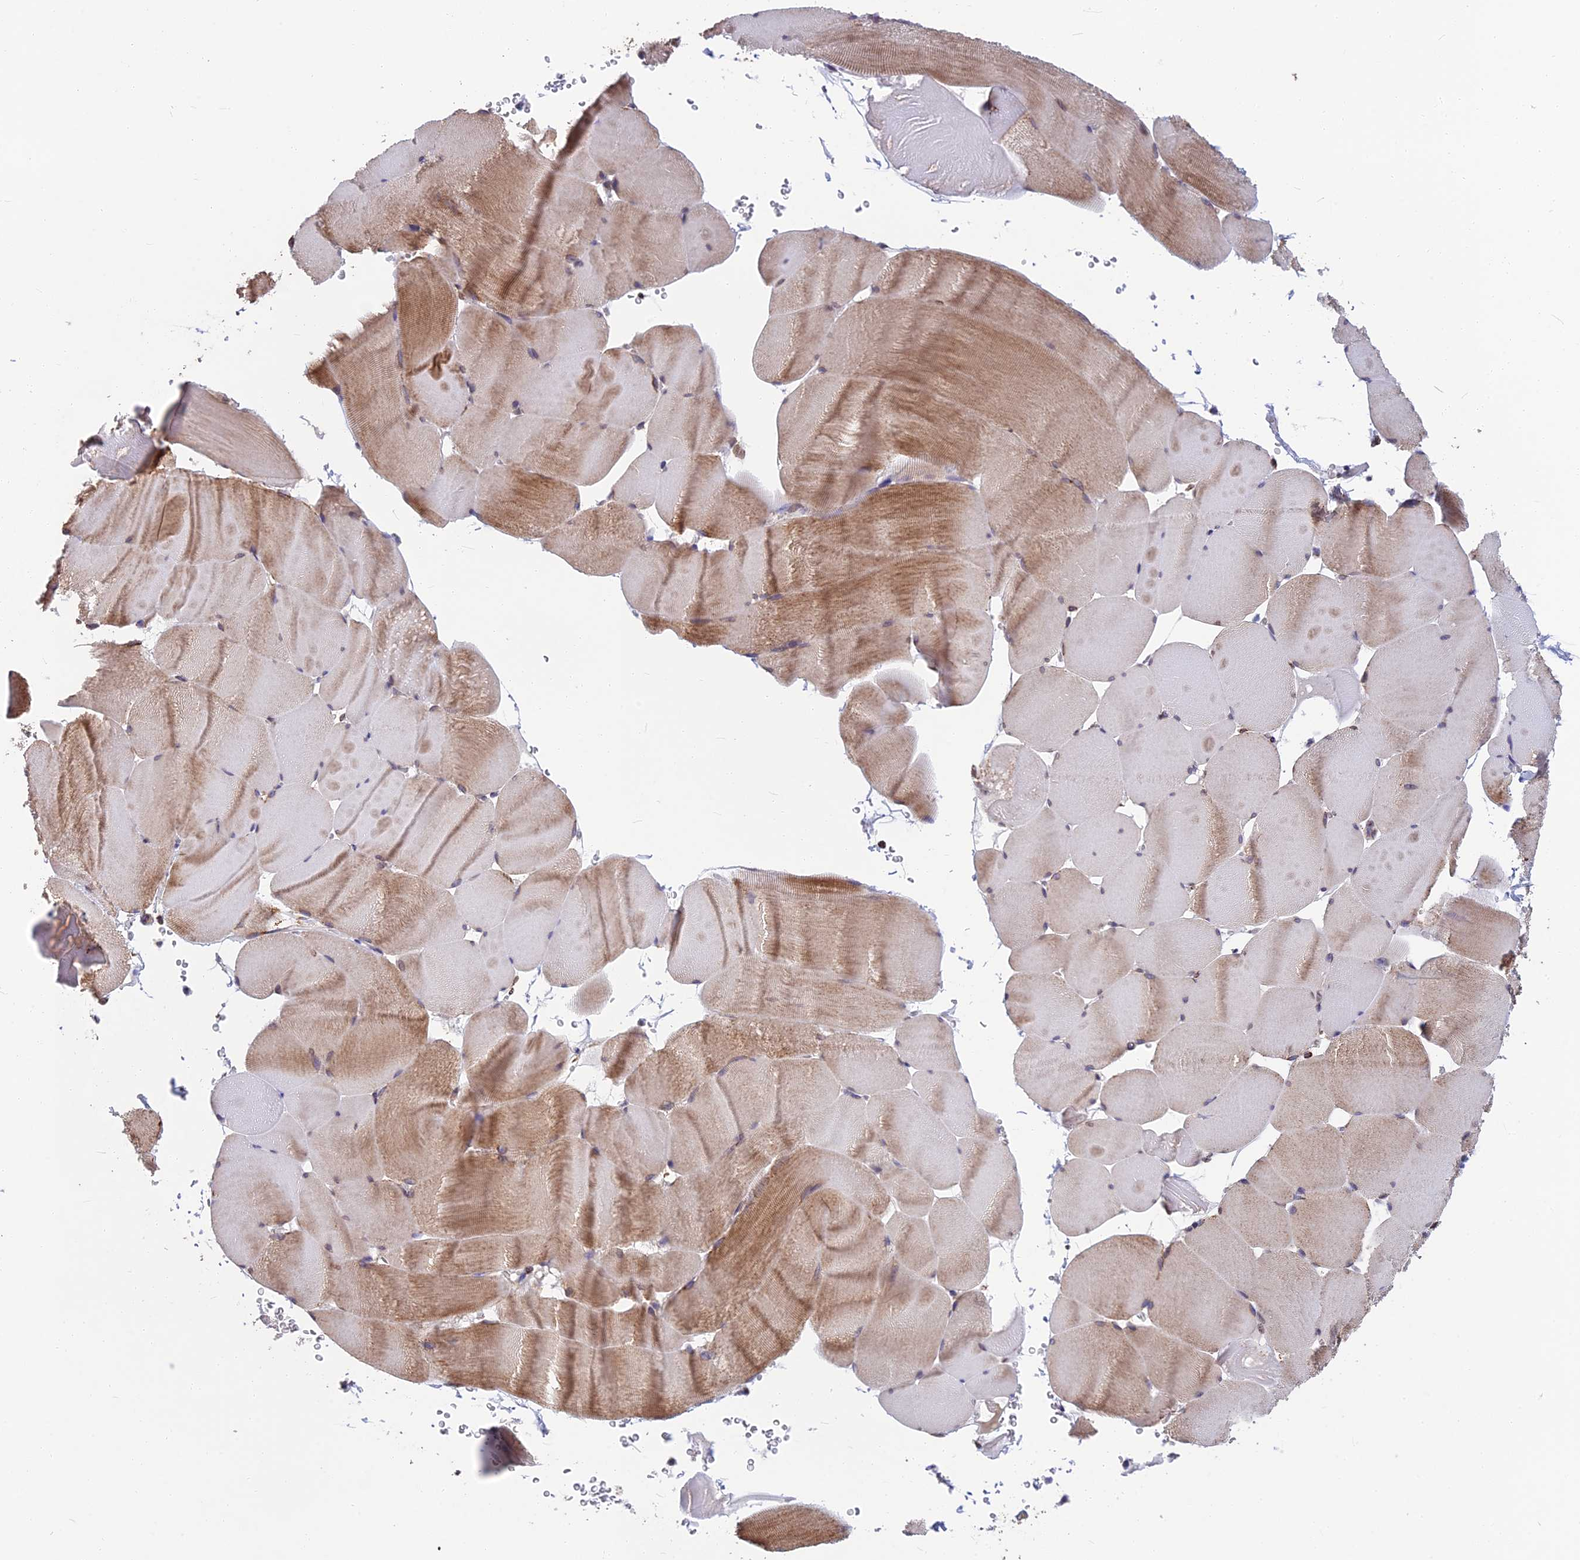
{"staining": {"intensity": "moderate", "quantity": "25%-75%", "location": "cytoplasmic/membranous"}, "tissue": "skeletal muscle", "cell_type": "Myocytes", "image_type": "normal", "snomed": [{"axis": "morphology", "description": "Normal tissue, NOS"}, {"axis": "topography", "description": "Skeletal muscle"}], "caption": "Myocytes demonstrate medium levels of moderate cytoplasmic/membranous expression in approximately 25%-75% of cells in normal human skeletal muscle.", "gene": "CS", "patient": {"sex": "male", "age": 62}}